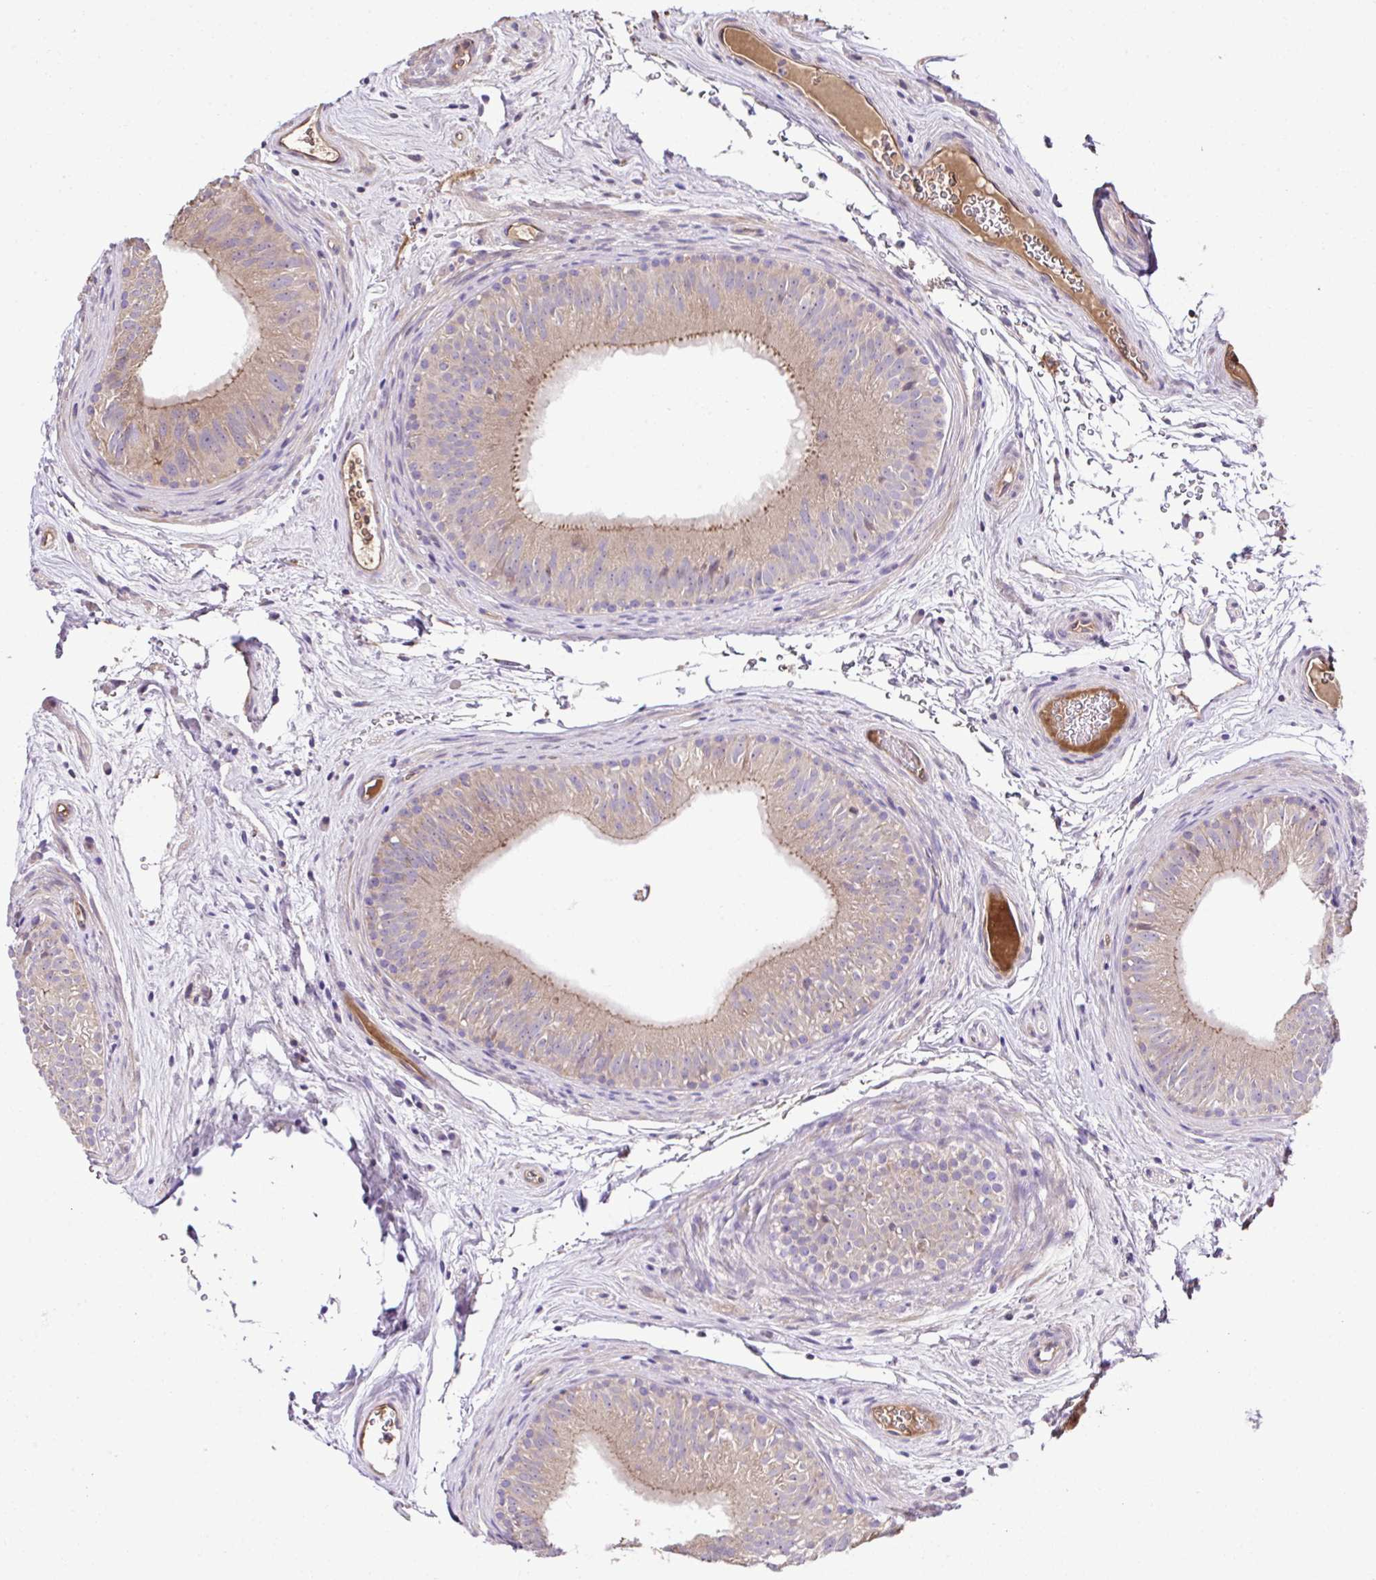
{"staining": {"intensity": "weak", "quantity": ">75%", "location": "cytoplasmic/membranous"}, "tissue": "epididymis", "cell_type": "Glandular cells", "image_type": "normal", "snomed": [{"axis": "morphology", "description": "Normal tissue, NOS"}, {"axis": "topography", "description": "Epididymis"}], "caption": "The histopathology image exhibits staining of benign epididymis, revealing weak cytoplasmic/membranous protein staining (brown color) within glandular cells.", "gene": "CCDC85C", "patient": {"sex": "male", "age": 44}}